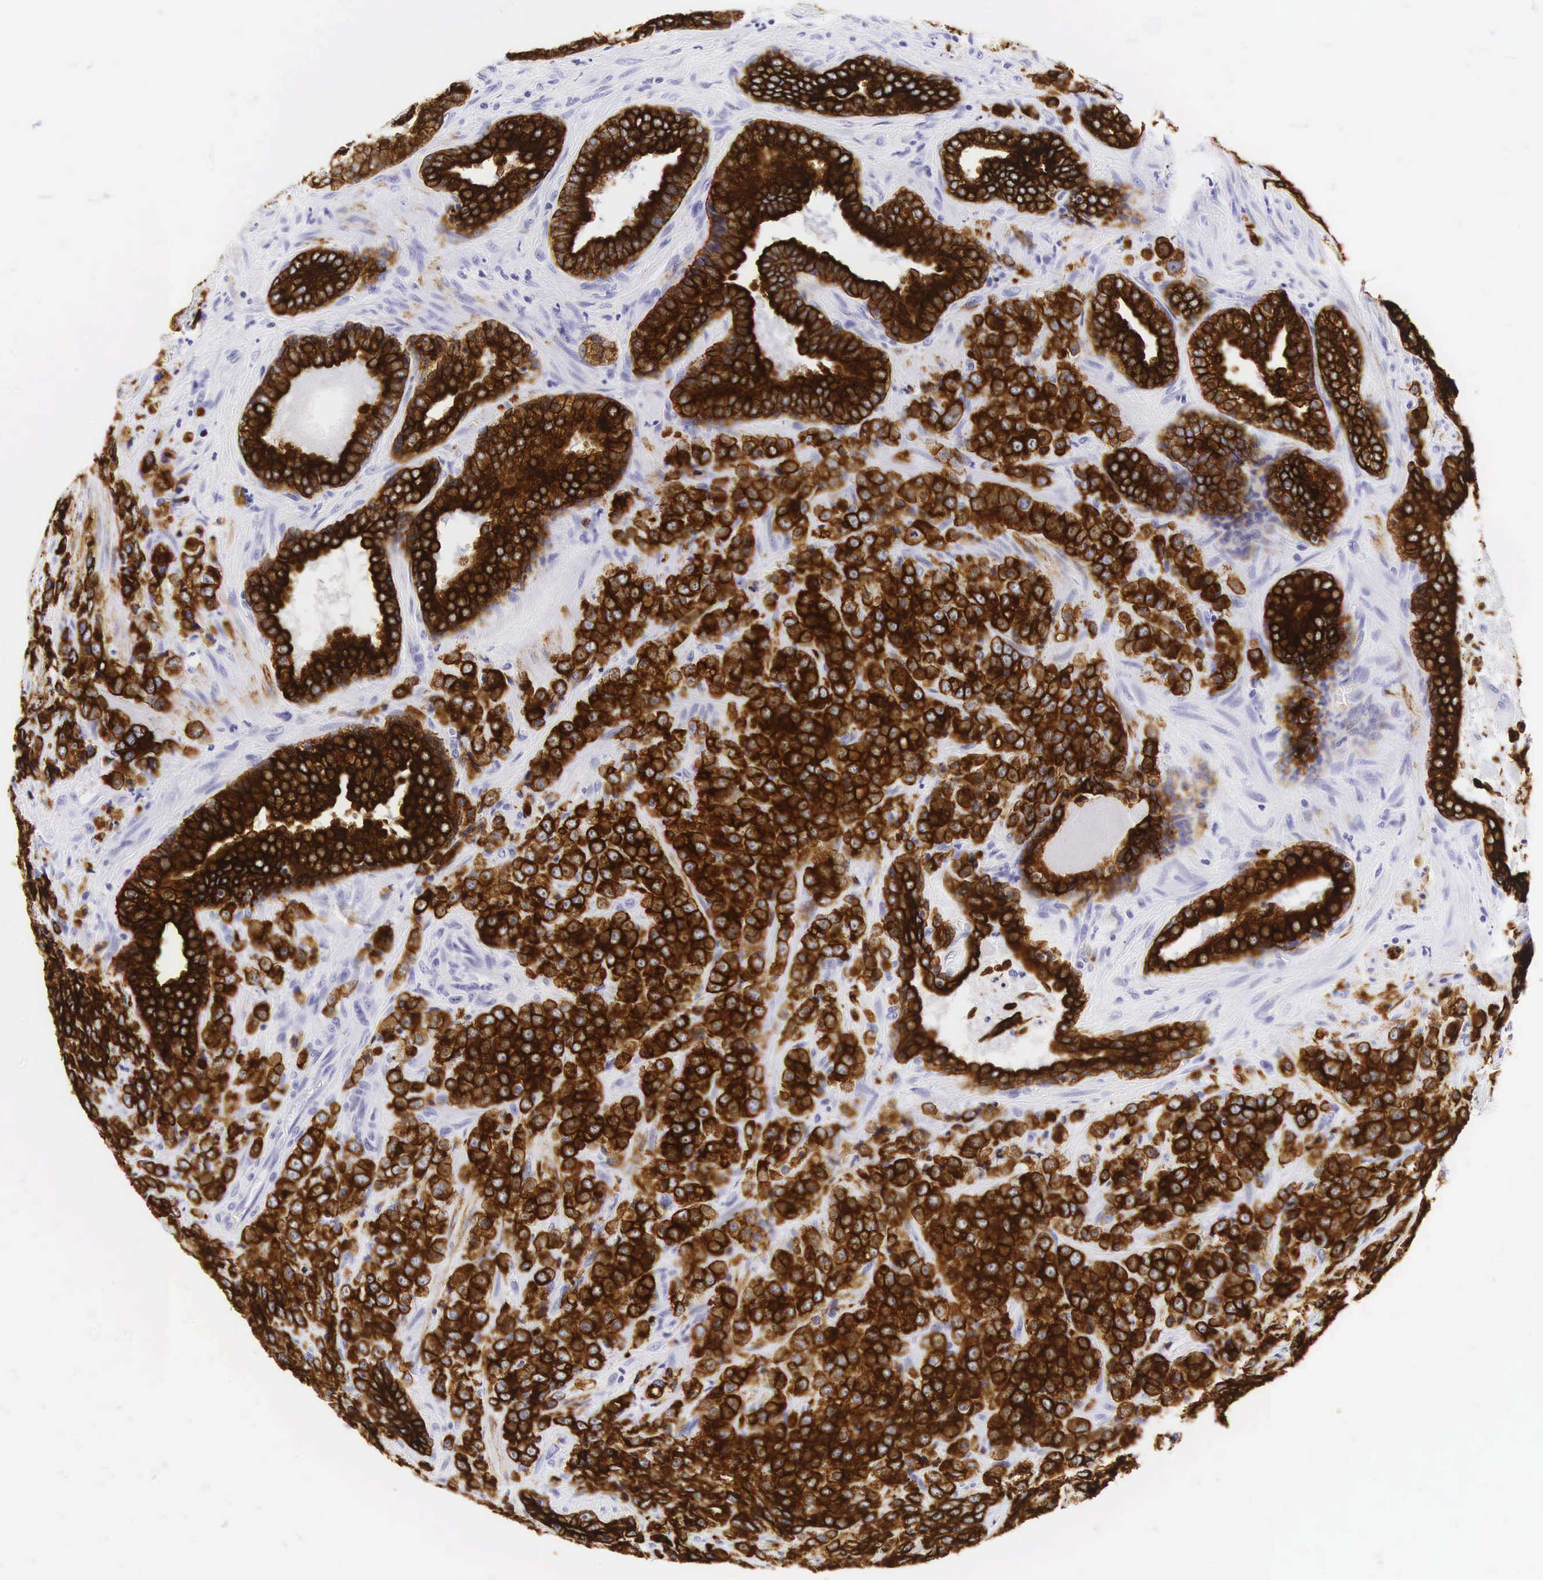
{"staining": {"intensity": "strong", "quantity": ">75%", "location": "cytoplasmic/membranous"}, "tissue": "prostate cancer", "cell_type": "Tumor cells", "image_type": "cancer", "snomed": [{"axis": "morphology", "description": "Adenocarcinoma, Medium grade"}, {"axis": "topography", "description": "Prostate"}], "caption": "Immunohistochemical staining of prostate medium-grade adenocarcinoma demonstrates strong cytoplasmic/membranous protein positivity in approximately >75% of tumor cells.", "gene": "KRT18", "patient": {"sex": "male", "age": 70}}